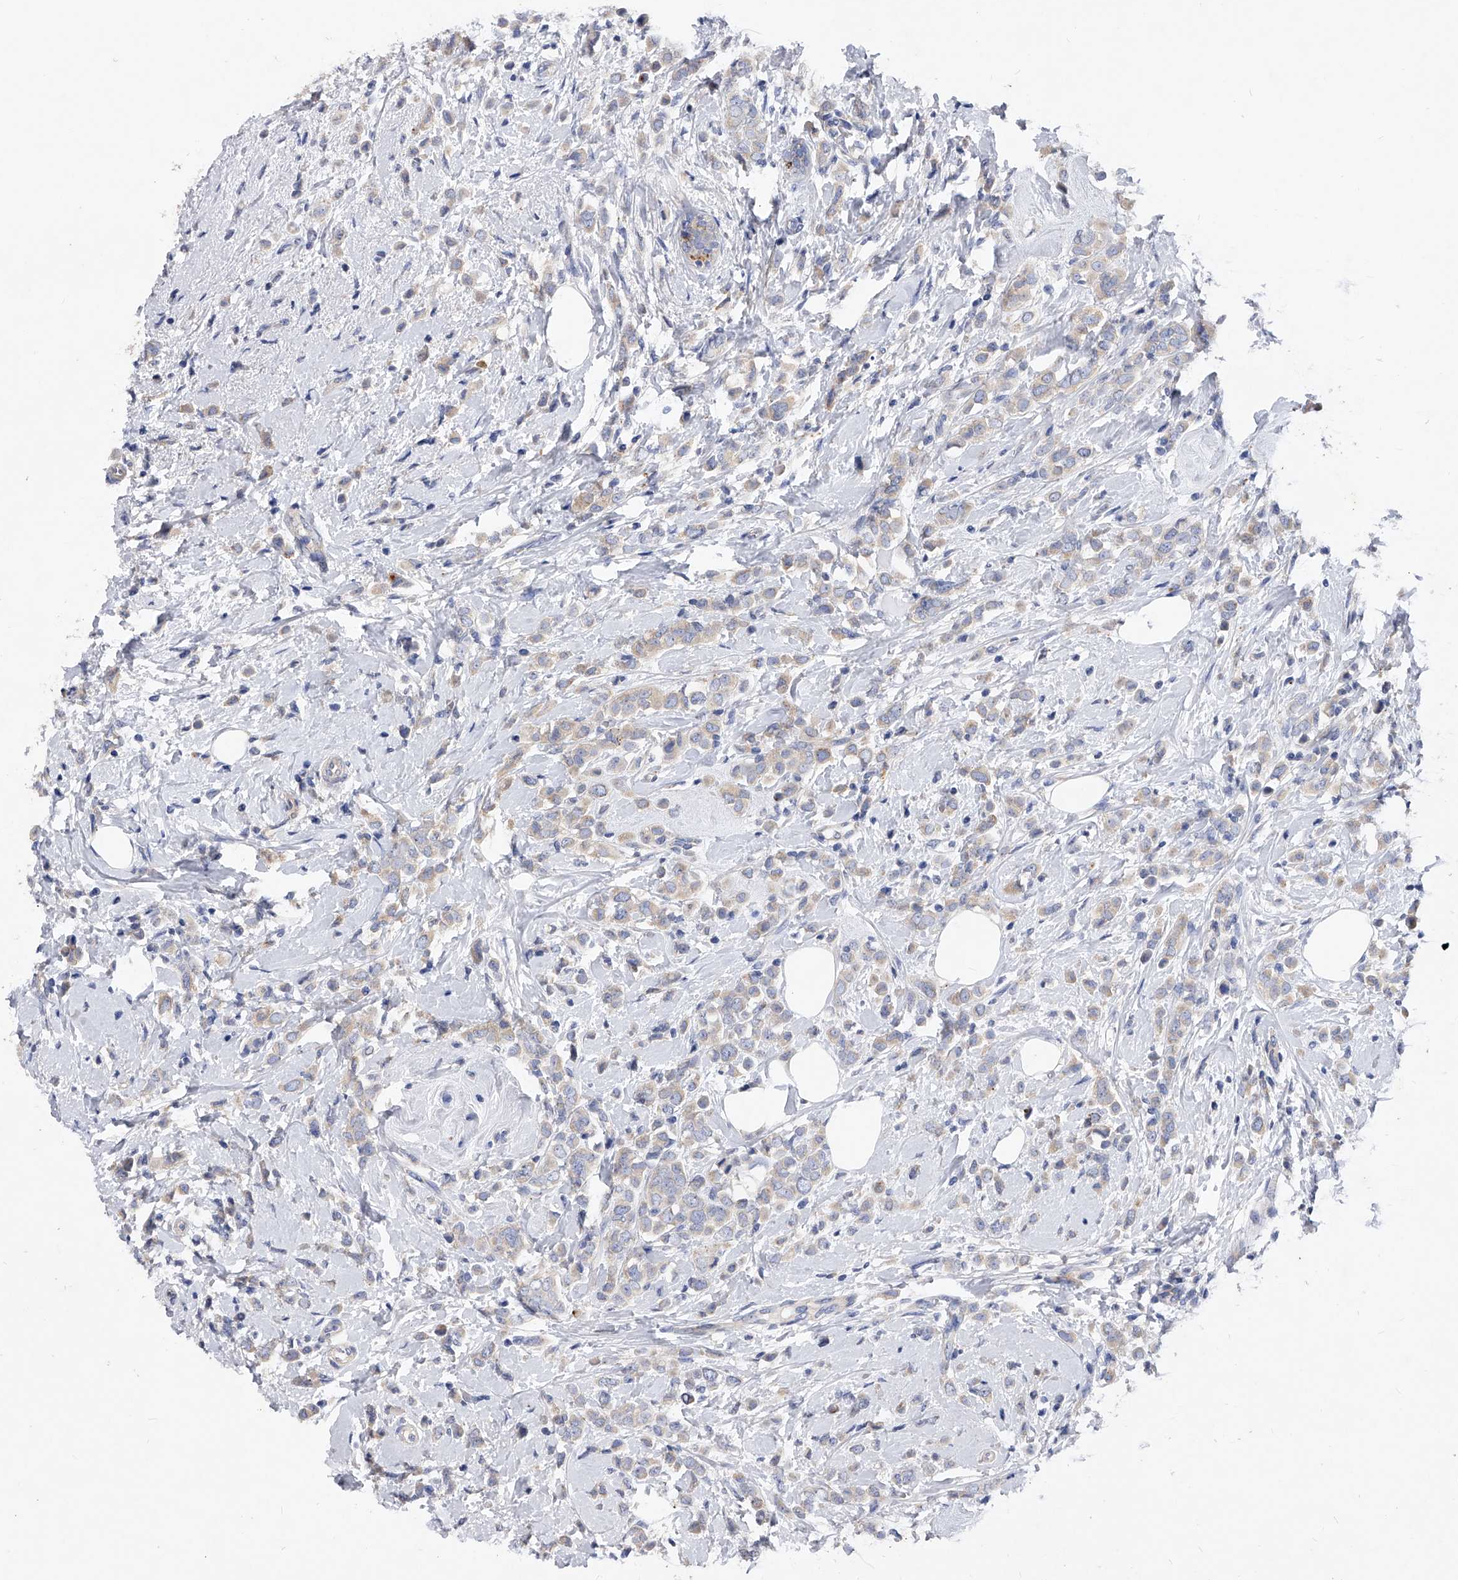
{"staining": {"intensity": "weak", "quantity": "<25%", "location": "cytoplasmic/membranous"}, "tissue": "breast cancer", "cell_type": "Tumor cells", "image_type": "cancer", "snomed": [{"axis": "morphology", "description": "Lobular carcinoma"}, {"axis": "topography", "description": "Breast"}], "caption": "This is a photomicrograph of immunohistochemistry staining of breast cancer (lobular carcinoma), which shows no staining in tumor cells.", "gene": "PPP5C", "patient": {"sex": "female", "age": 47}}